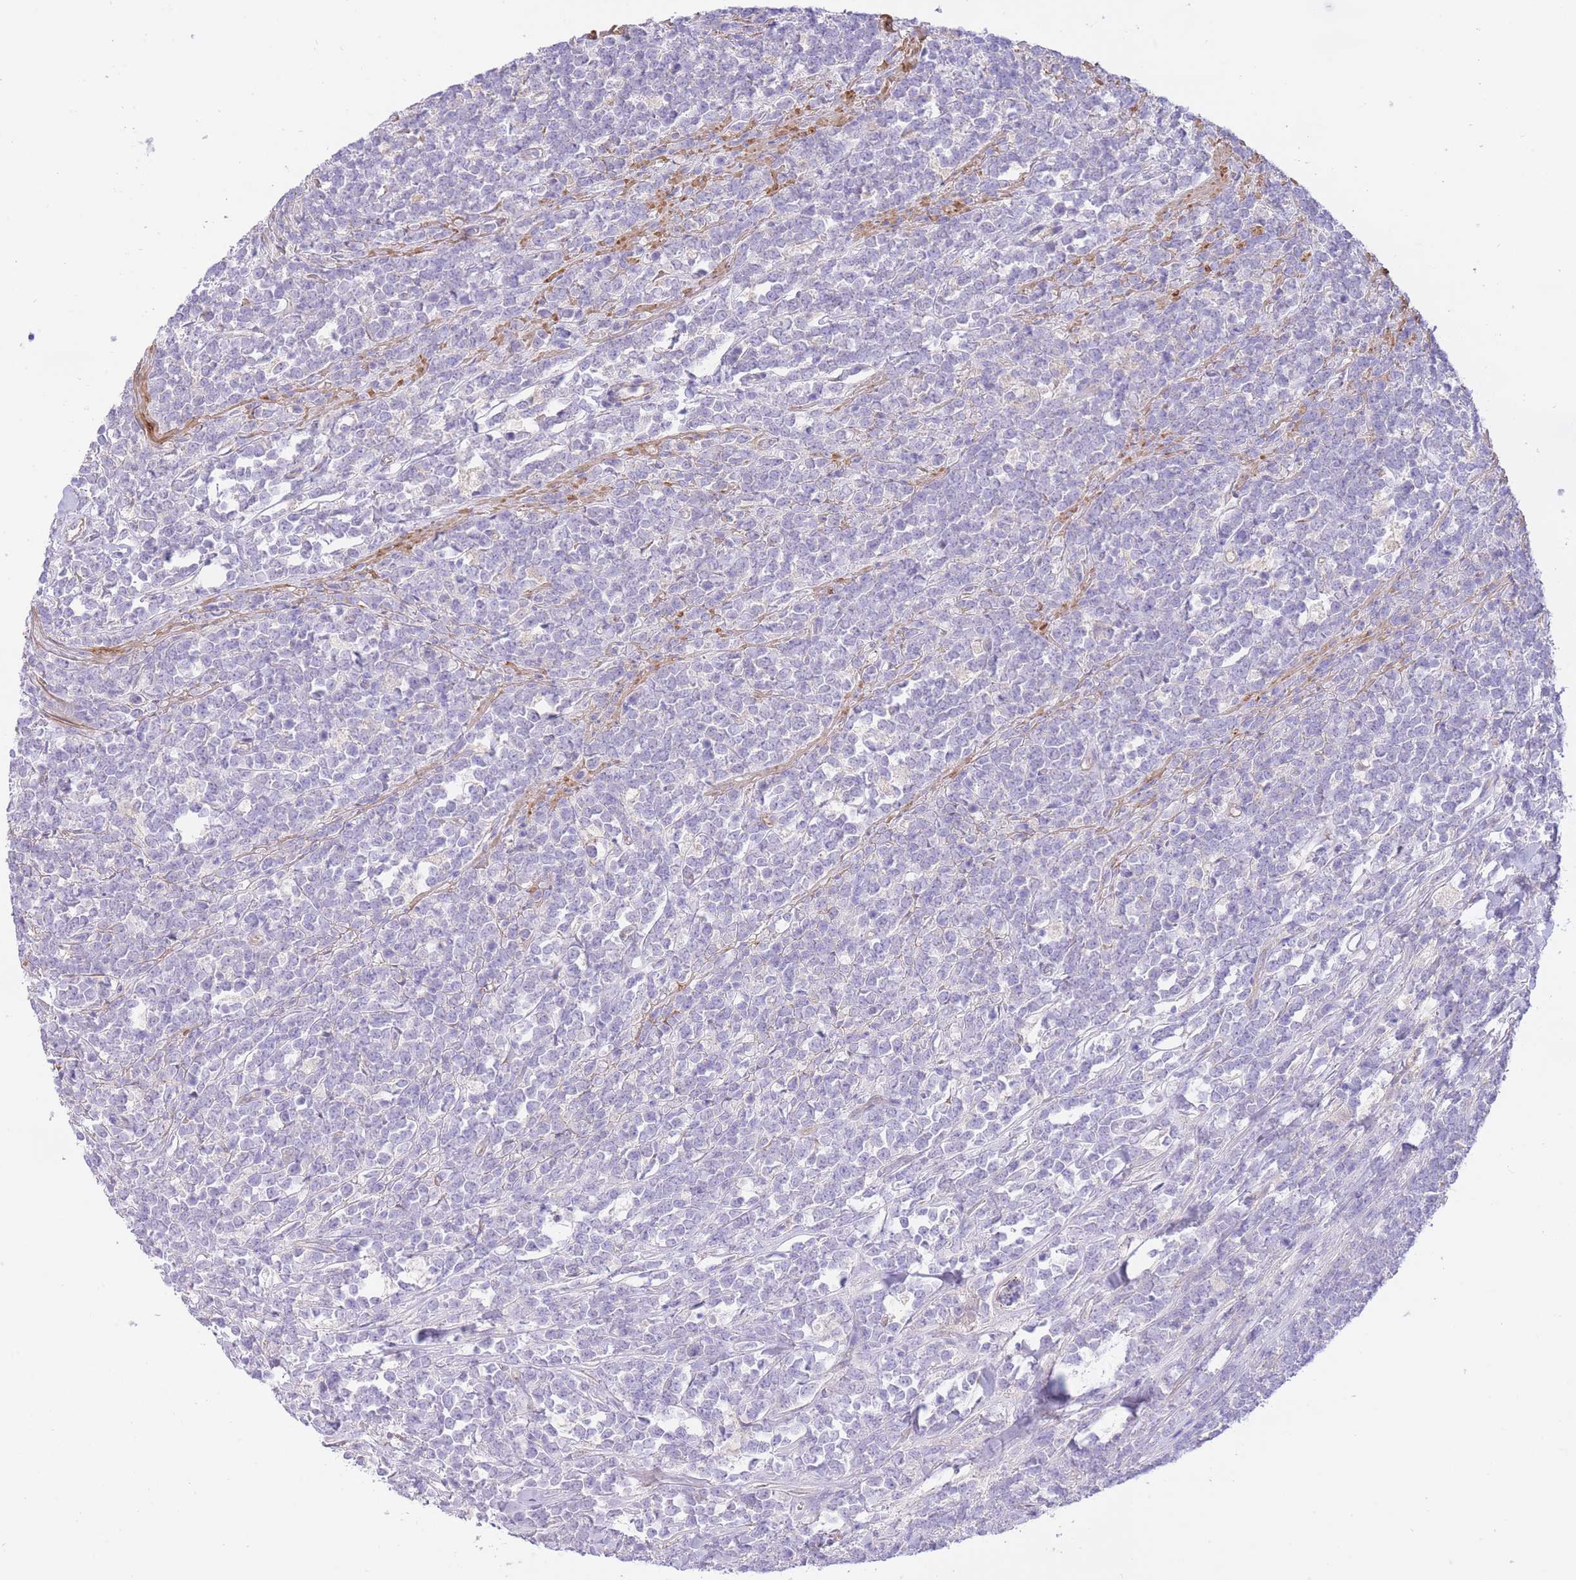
{"staining": {"intensity": "negative", "quantity": "none", "location": "none"}, "tissue": "lymphoma", "cell_type": "Tumor cells", "image_type": "cancer", "snomed": [{"axis": "morphology", "description": "Malignant lymphoma, non-Hodgkin's type, High grade"}, {"axis": "topography", "description": "Small intestine"}, {"axis": "topography", "description": "Colon"}], "caption": "There is no significant expression in tumor cells of malignant lymphoma, non-Hodgkin's type (high-grade).", "gene": "PGM1", "patient": {"sex": "male", "age": 8}}